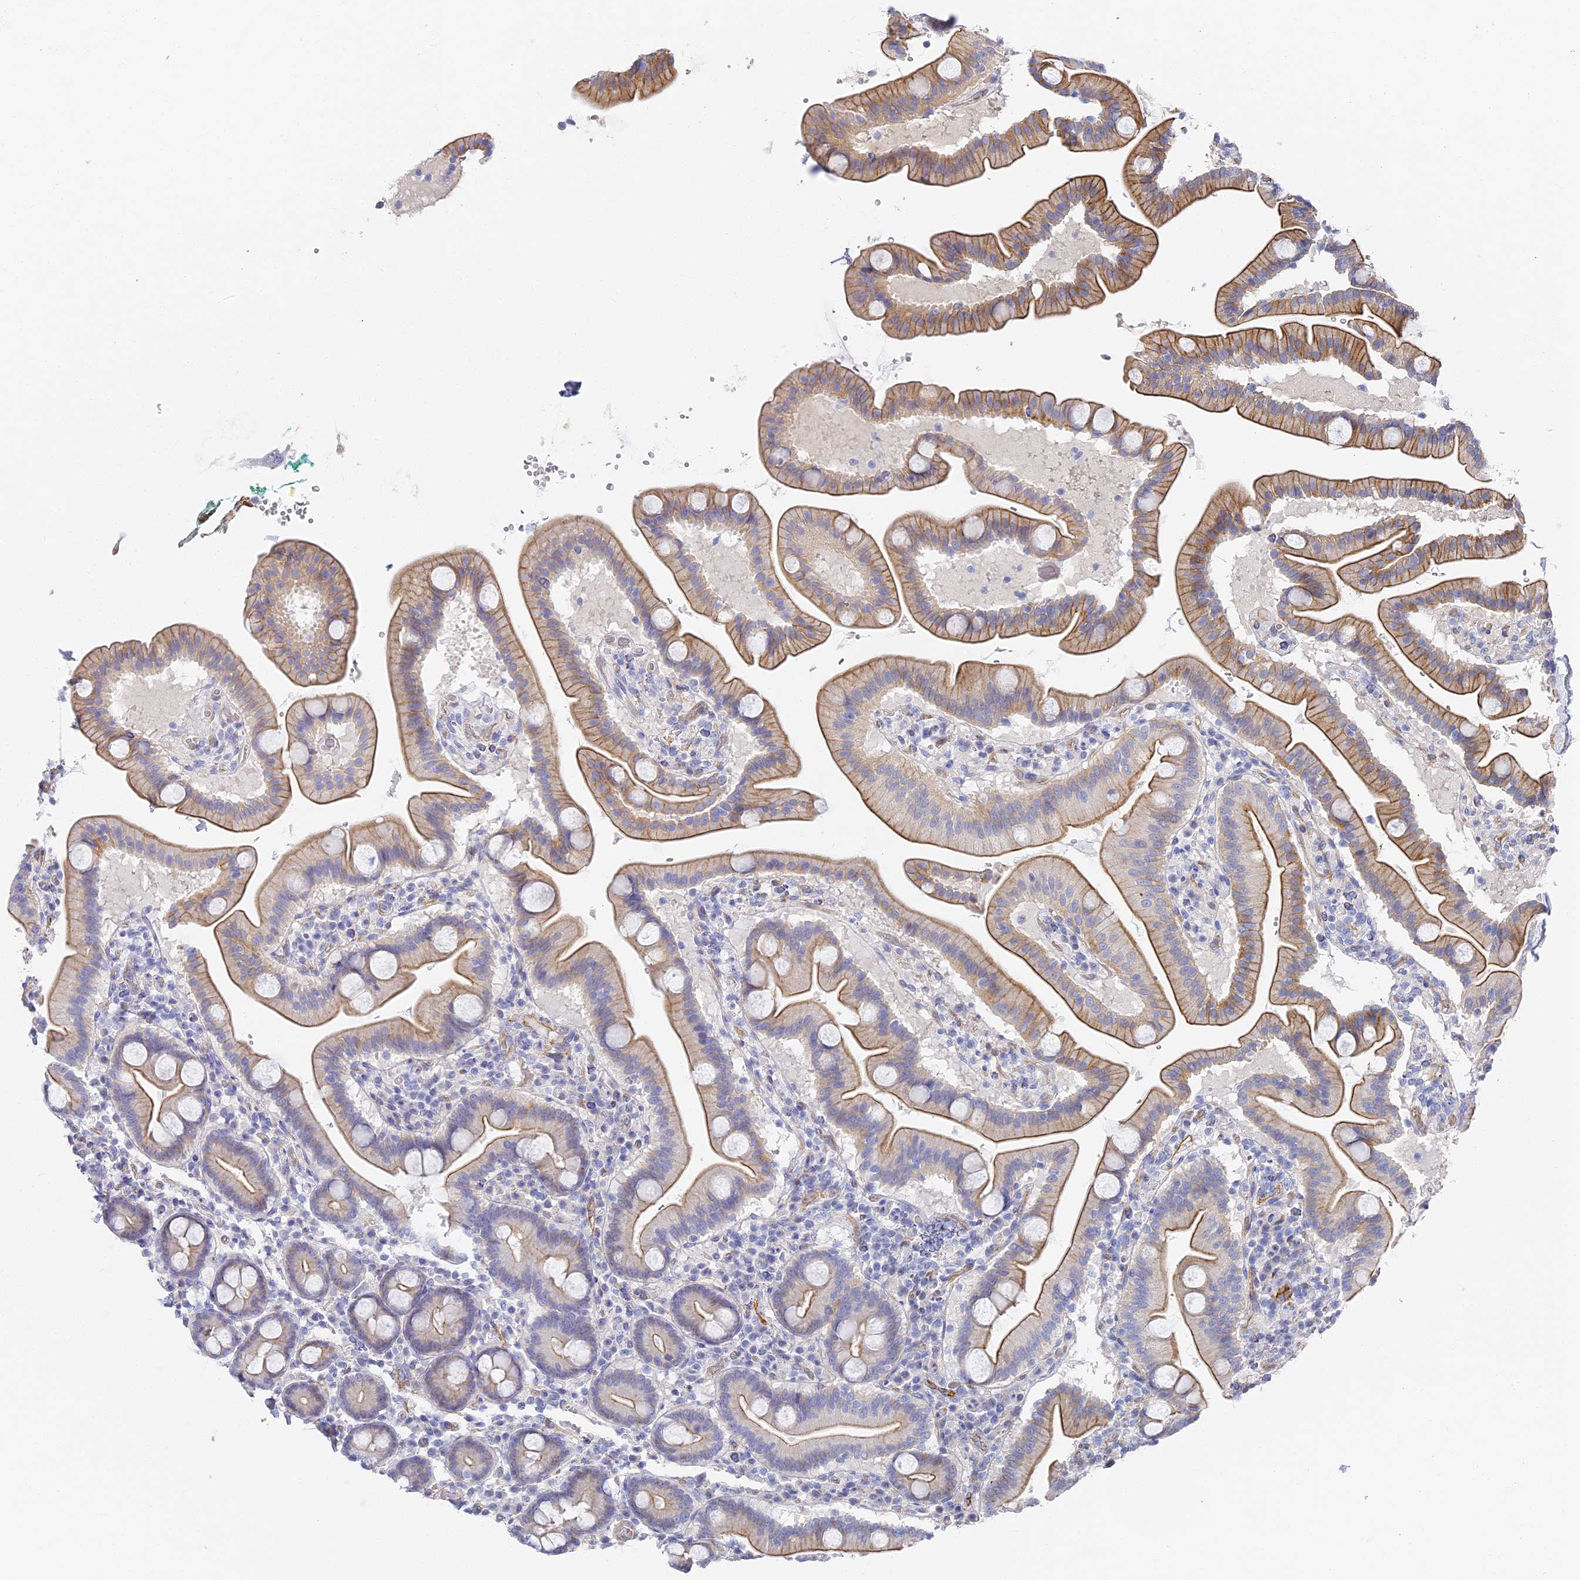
{"staining": {"intensity": "moderate", "quantity": "25%-75%", "location": "cytoplasmic/membranous"}, "tissue": "duodenum", "cell_type": "Glandular cells", "image_type": "normal", "snomed": [{"axis": "morphology", "description": "Normal tissue, NOS"}, {"axis": "topography", "description": "Duodenum"}], "caption": "Brown immunohistochemical staining in unremarkable duodenum reveals moderate cytoplasmic/membranous positivity in approximately 25%-75% of glandular cells.", "gene": "CCDC30", "patient": {"sex": "male", "age": 54}}